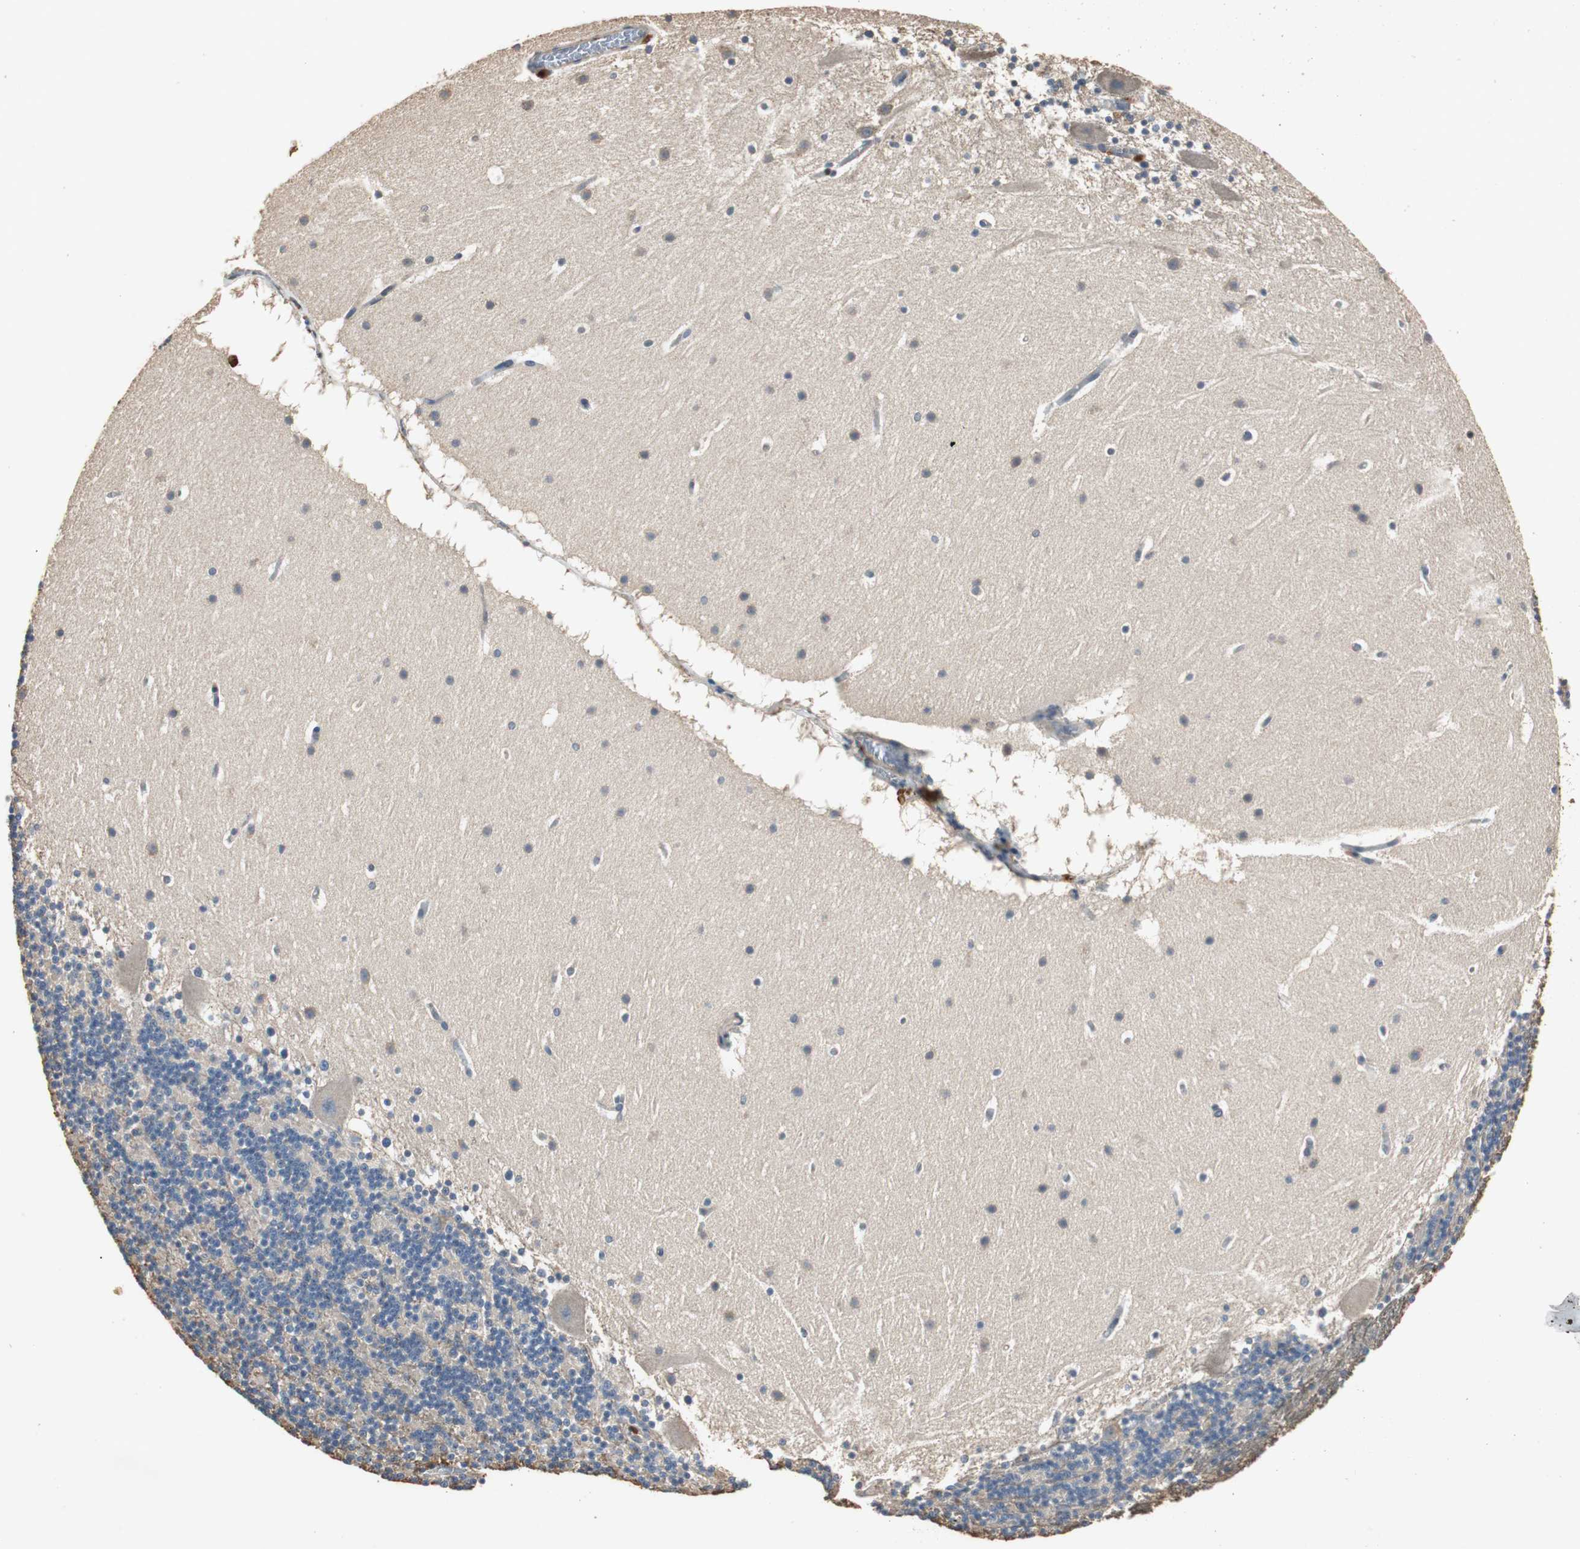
{"staining": {"intensity": "moderate", "quantity": "<25%", "location": "cytoplasmic/membranous"}, "tissue": "cerebellum", "cell_type": "Cells in granular layer", "image_type": "normal", "snomed": [{"axis": "morphology", "description": "Normal tissue, NOS"}, {"axis": "topography", "description": "Cerebellum"}], "caption": "DAB immunohistochemical staining of unremarkable human cerebellum displays moderate cytoplasmic/membranous protein positivity in approximately <25% of cells in granular layer.", "gene": "TNFRSF14", "patient": {"sex": "male", "age": 45}}